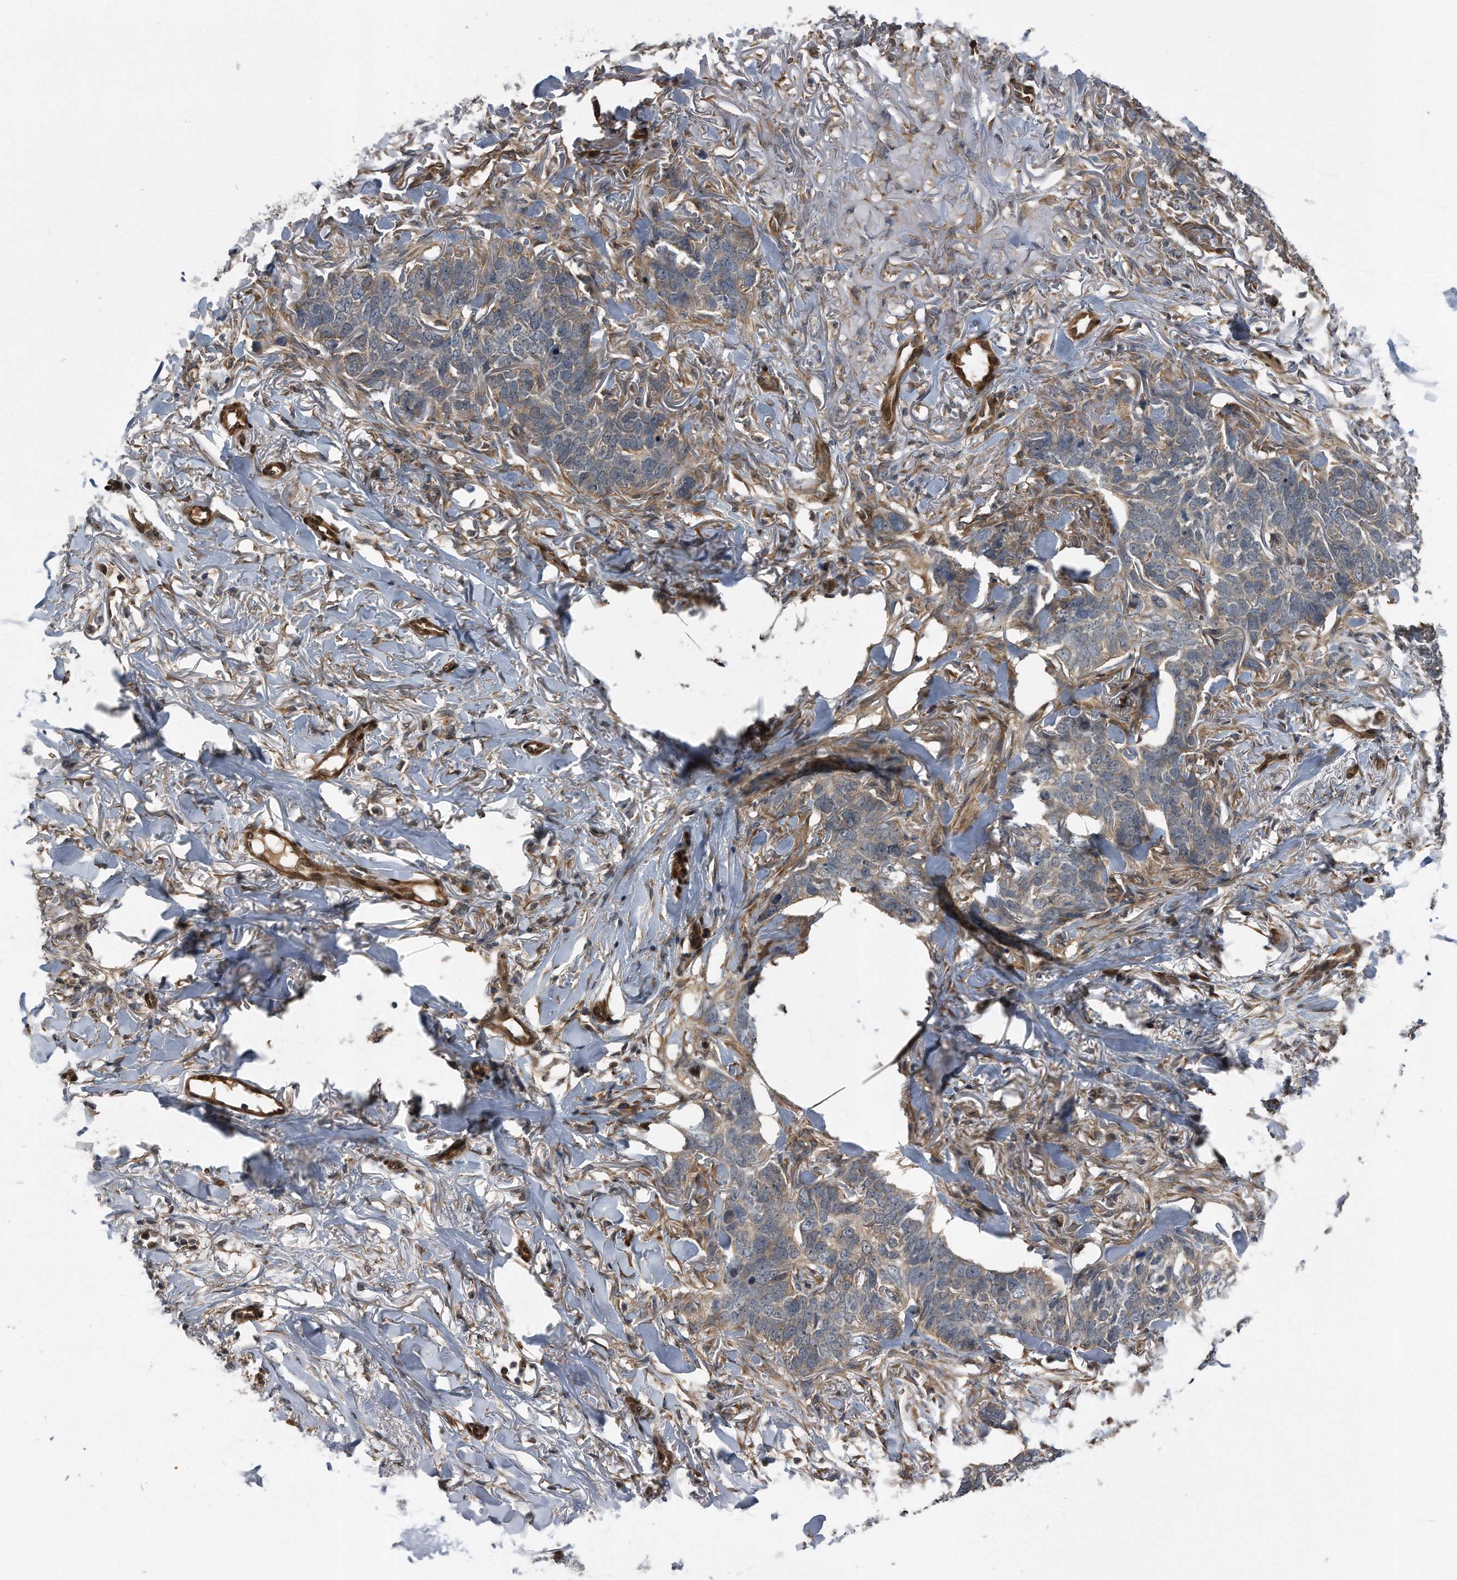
{"staining": {"intensity": "weak", "quantity": "25%-75%", "location": "cytoplasmic/membranous"}, "tissue": "skin cancer", "cell_type": "Tumor cells", "image_type": "cancer", "snomed": [{"axis": "morphology", "description": "Normal tissue, NOS"}, {"axis": "morphology", "description": "Basal cell carcinoma"}, {"axis": "topography", "description": "Skin"}], "caption": "Protein staining of skin cancer tissue demonstrates weak cytoplasmic/membranous staining in about 25%-75% of tumor cells.", "gene": "ZNF79", "patient": {"sex": "male", "age": 77}}